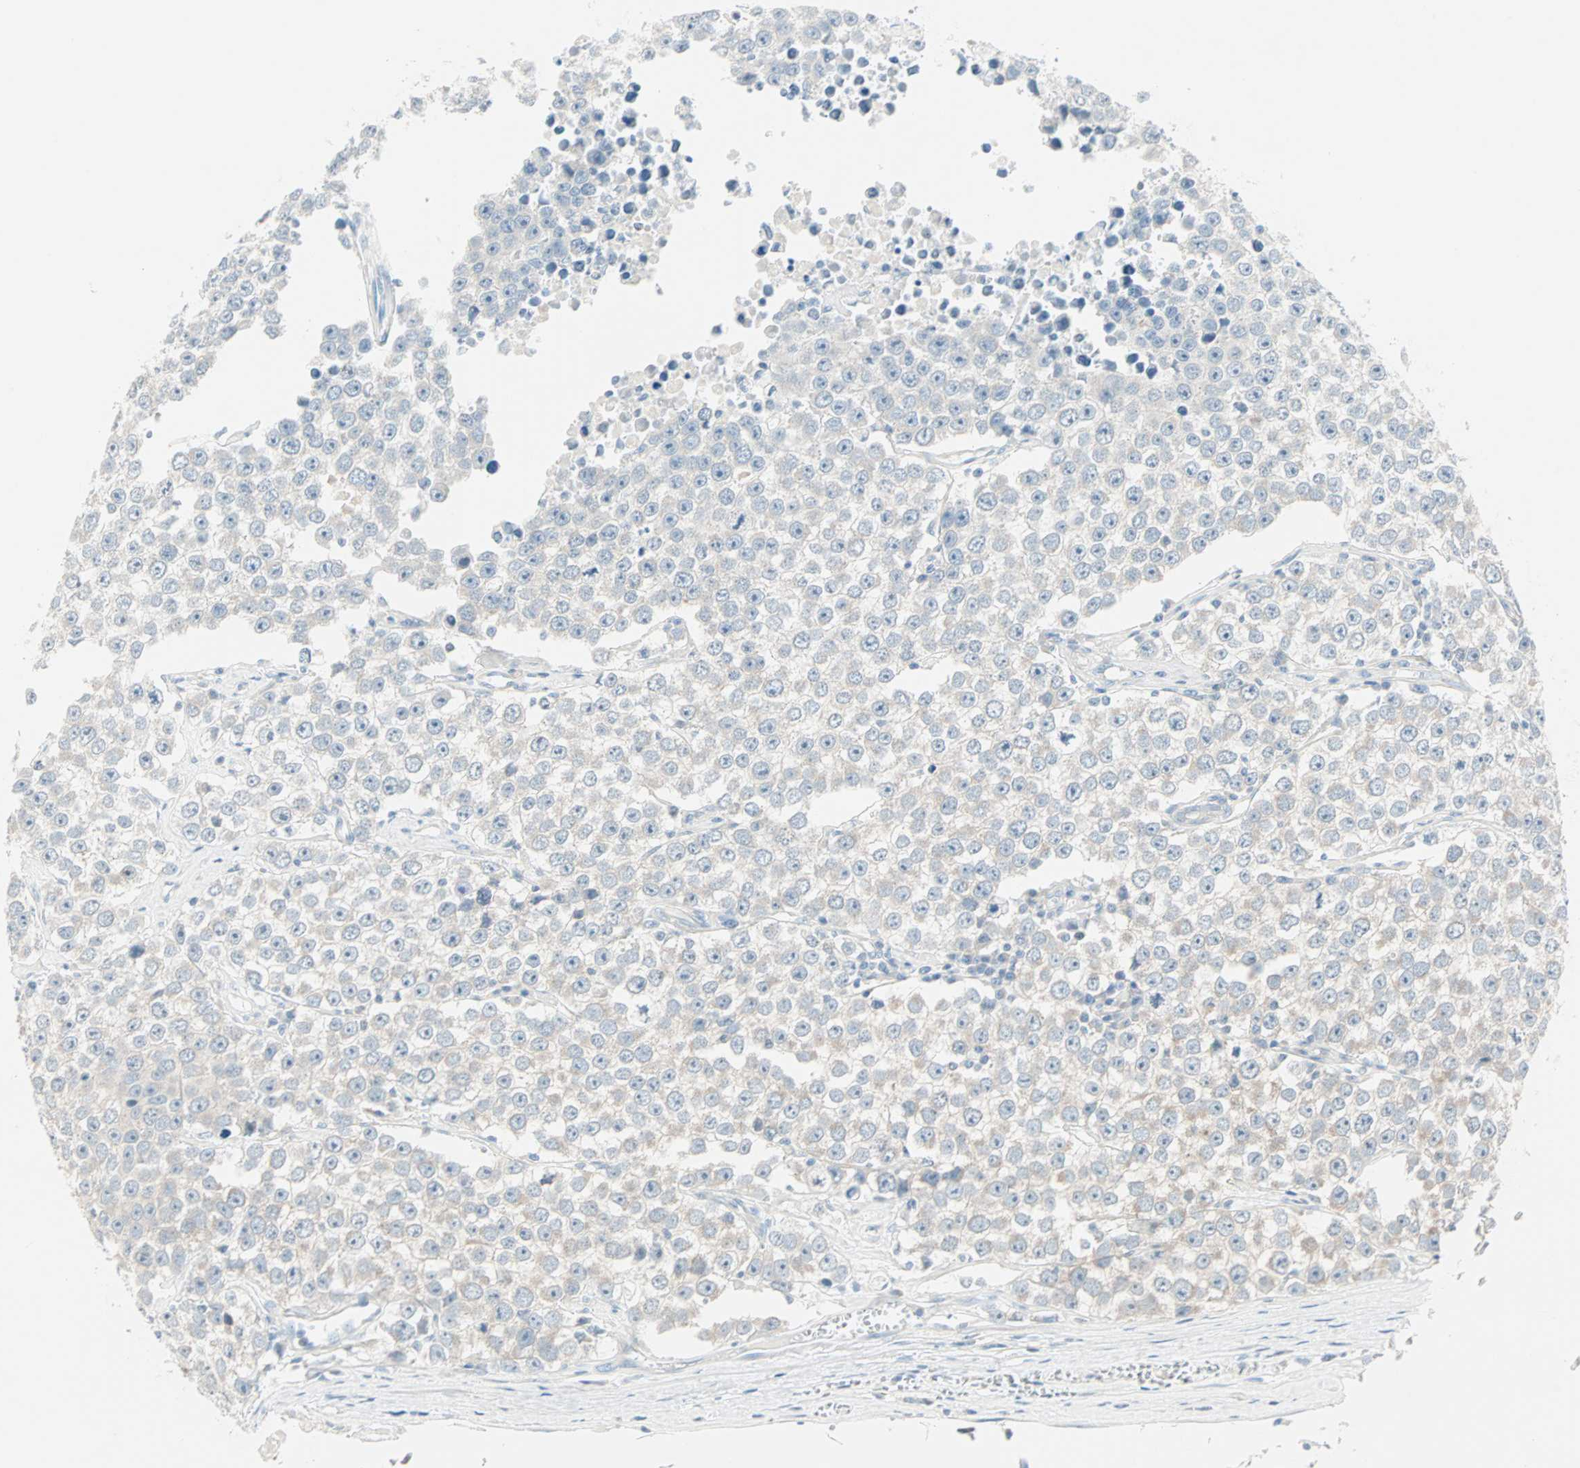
{"staining": {"intensity": "negative", "quantity": "none", "location": "none"}, "tissue": "testis cancer", "cell_type": "Tumor cells", "image_type": "cancer", "snomed": [{"axis": "morphology", "description": "Seminoma, NOS"}, {"axis": "morphology", "description": "Carcinoma, Embryonal, NOS"}, {"axis": "topography", "description": "Testis"}], "caption": "Testis cancer (seminoma) was stained to show a protein in brown. There is no significant staining in tumor cells.", "gene": "SULT1C2", "patient": {"sex": "male", "age": 52}}